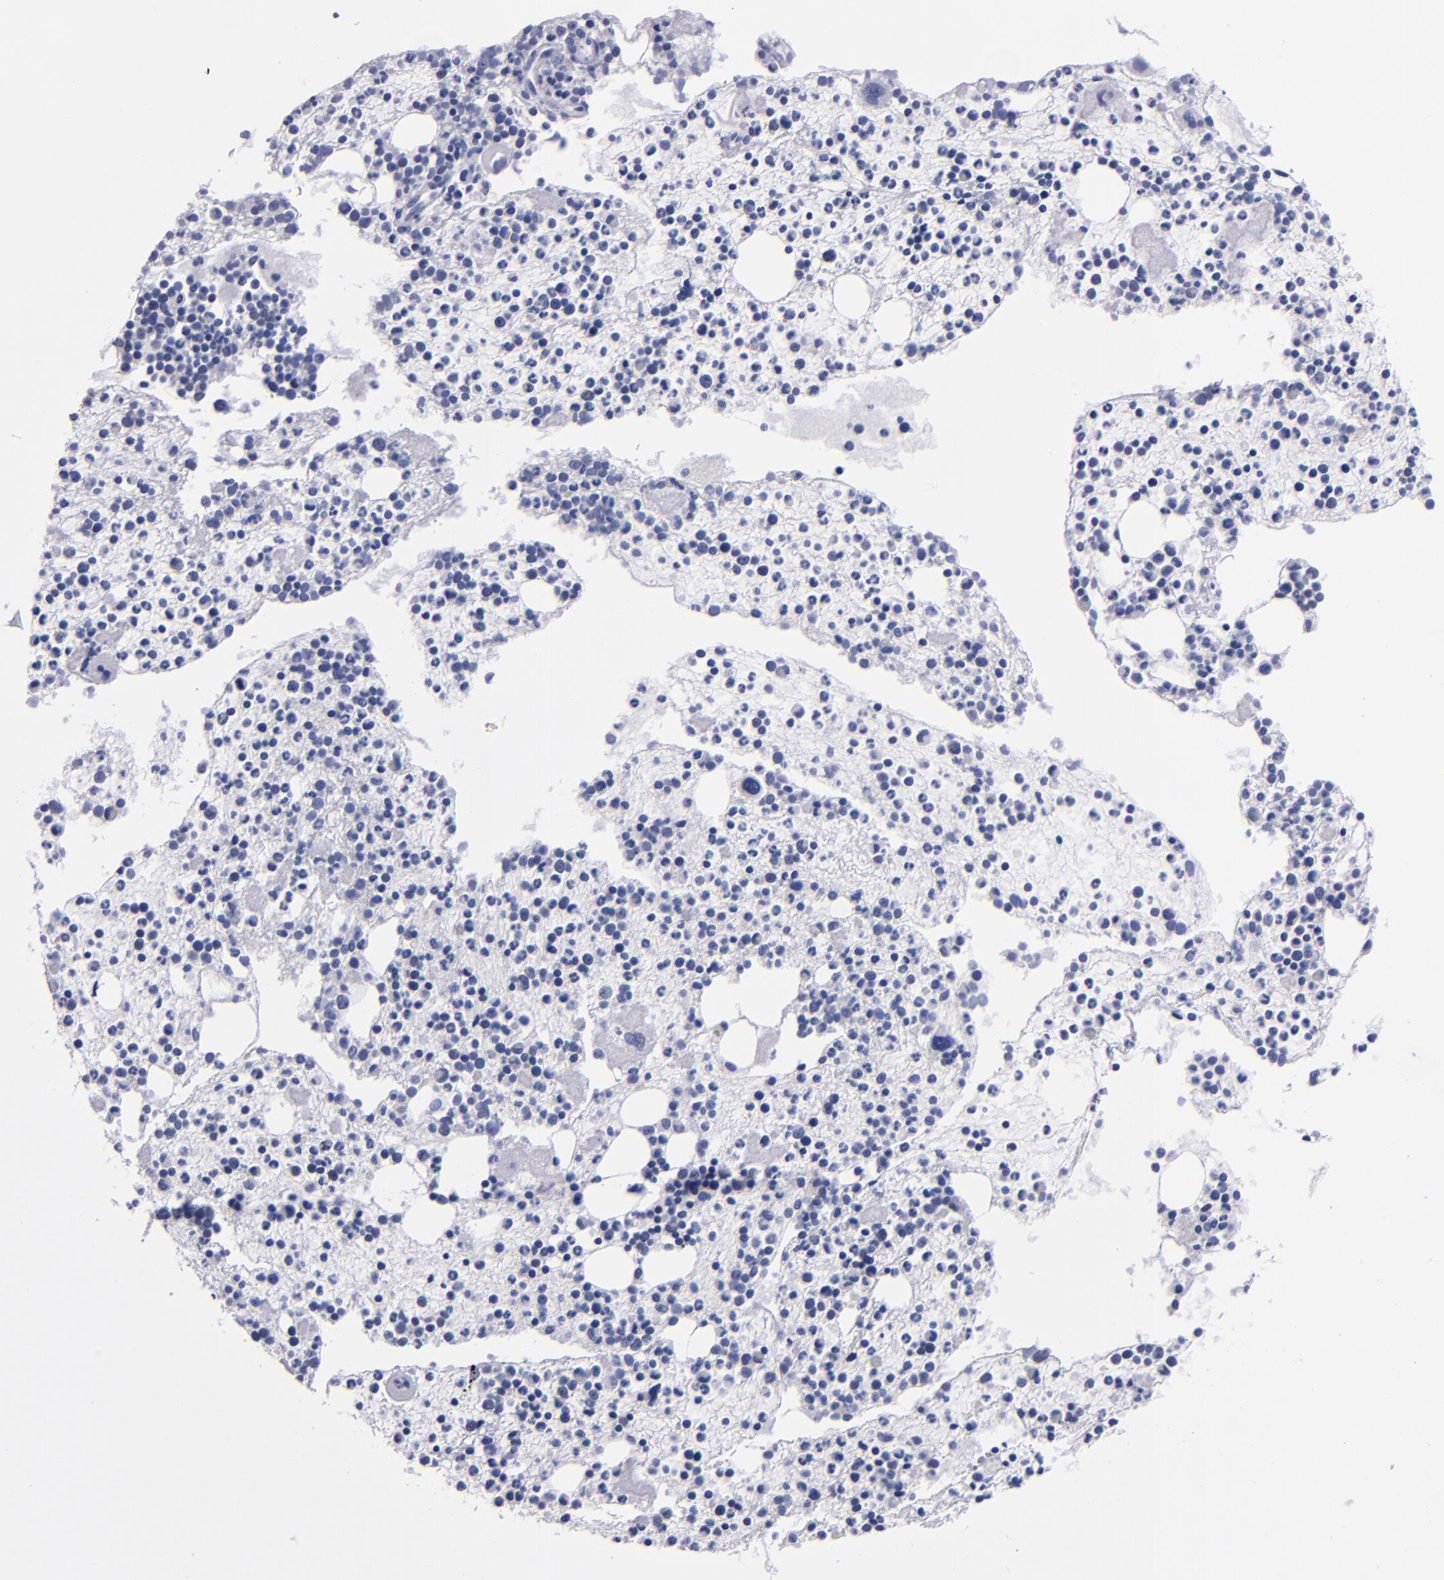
{"staining": {"intensity": "negative", "quantity": "none", "location": "none"}, "tissue": "bone marrow", "cell_type": "Hematopoietic cells", "image_type": "normal", "snomed": [{"axis": "morphology", "description": "Normal tissue, NOS"}, {"axis": "topography", "description": "Bone marrow"}], "caption": "High power microscopy image of an immunohistochemistry micrograph of benign bone marrow, revealing no significant expression in hematopoietic cells. The staining is performed using DAB brown chromogen with nuclei counter-stained in using hematoxylin.", "gene": "HNF1B", "patient": {"sex": "male", "age": 15}}